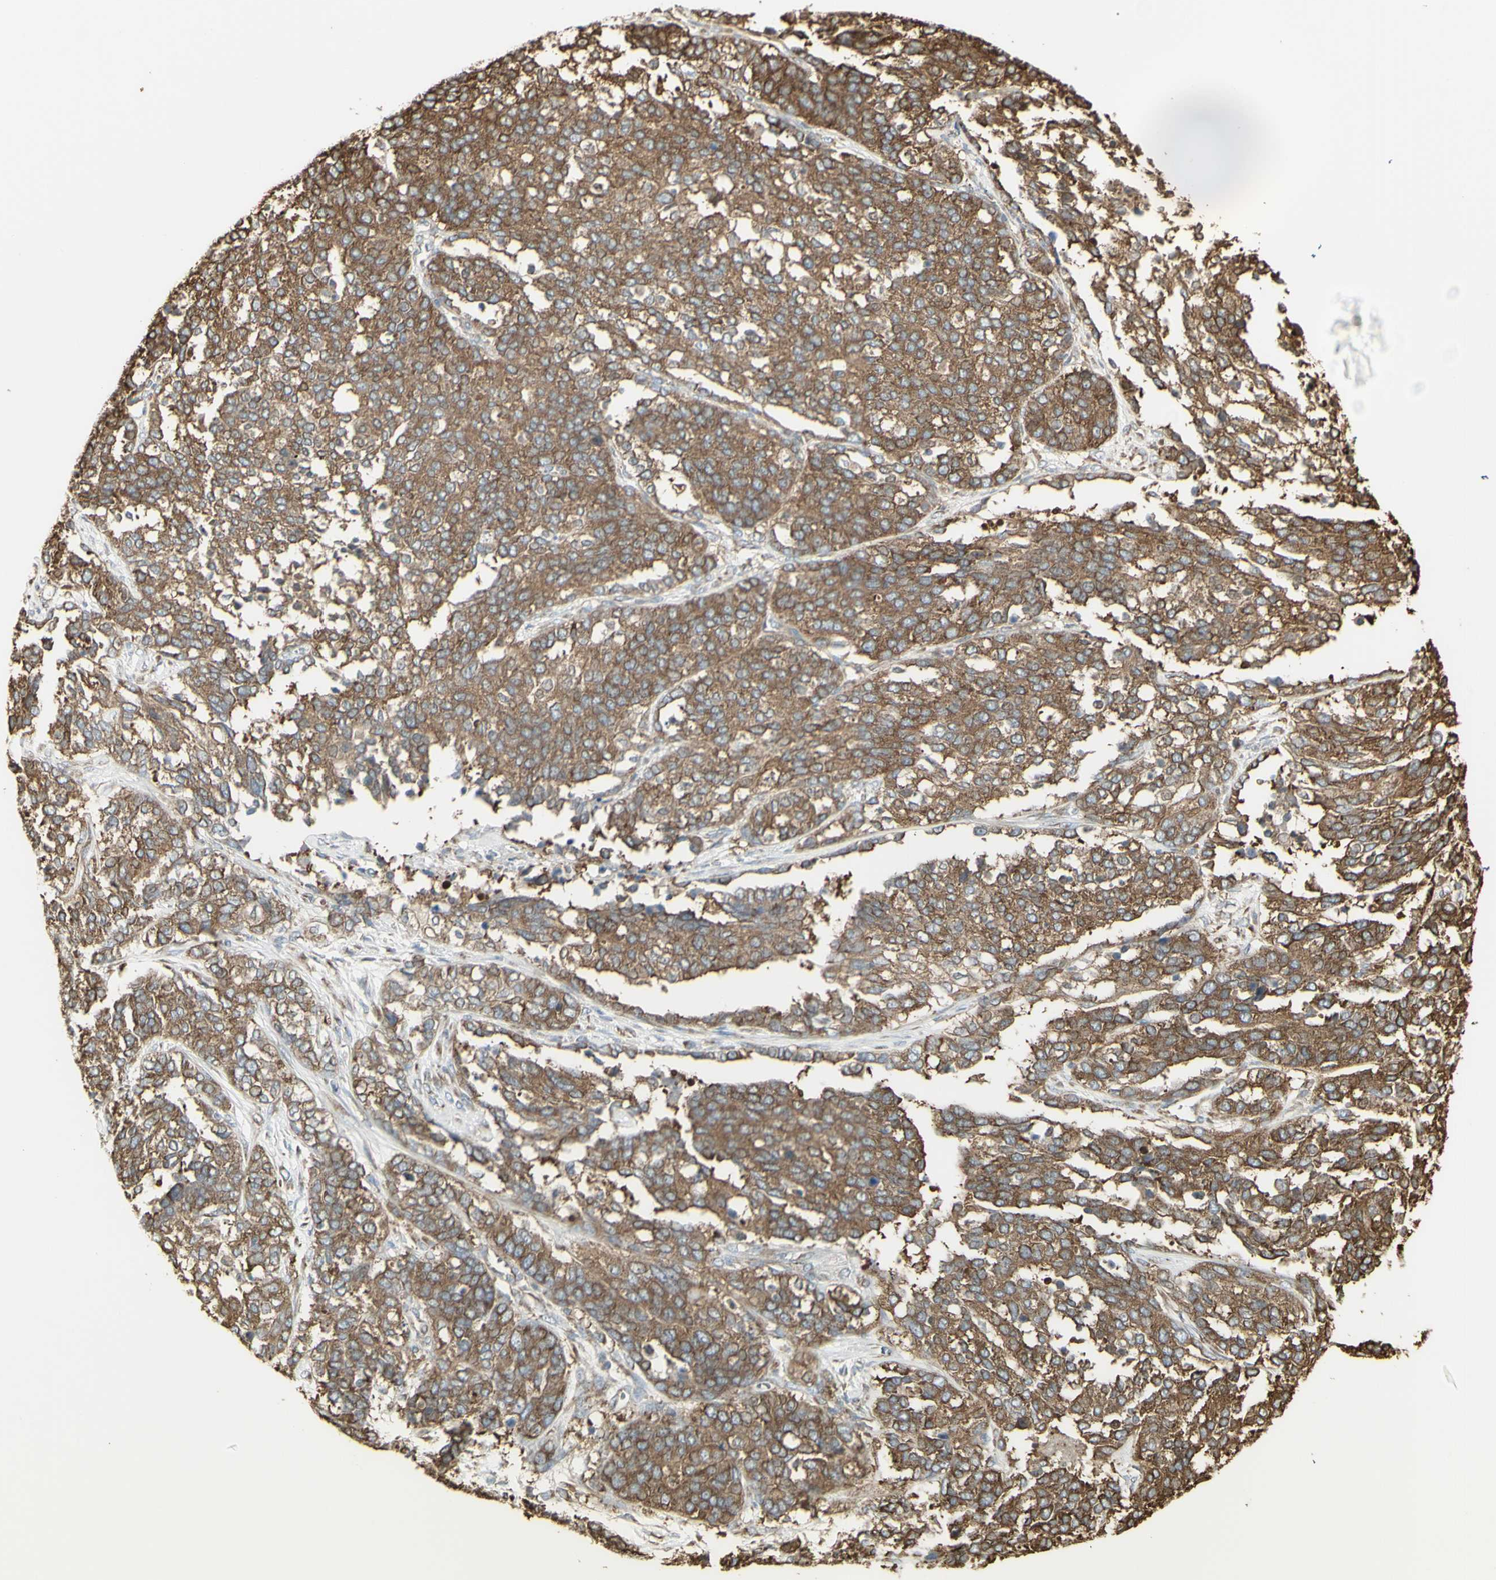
{"staining": {"intensity": "moderate", "quantity": ">75%", "location": "cytoplasmic/membranous"}, "tissue": "ovarian cancer", "cell_type": "Tumor cells", "image_type": "cancer", "snomed": [{"axis": "morphology", "description": "Cystadenocarcinoma, serous, NOS"}, {"axis": "topography", "description": "Ovary"}], "caption": "This image shows IHC staining of serous cystadenocarcinoma (ovarian), with medium moderate cytoplasmic/membranous expression in about >75% of tumor cells.", "gene": "EEF1B2", "patient": {"sex": "female", "age": 44}}